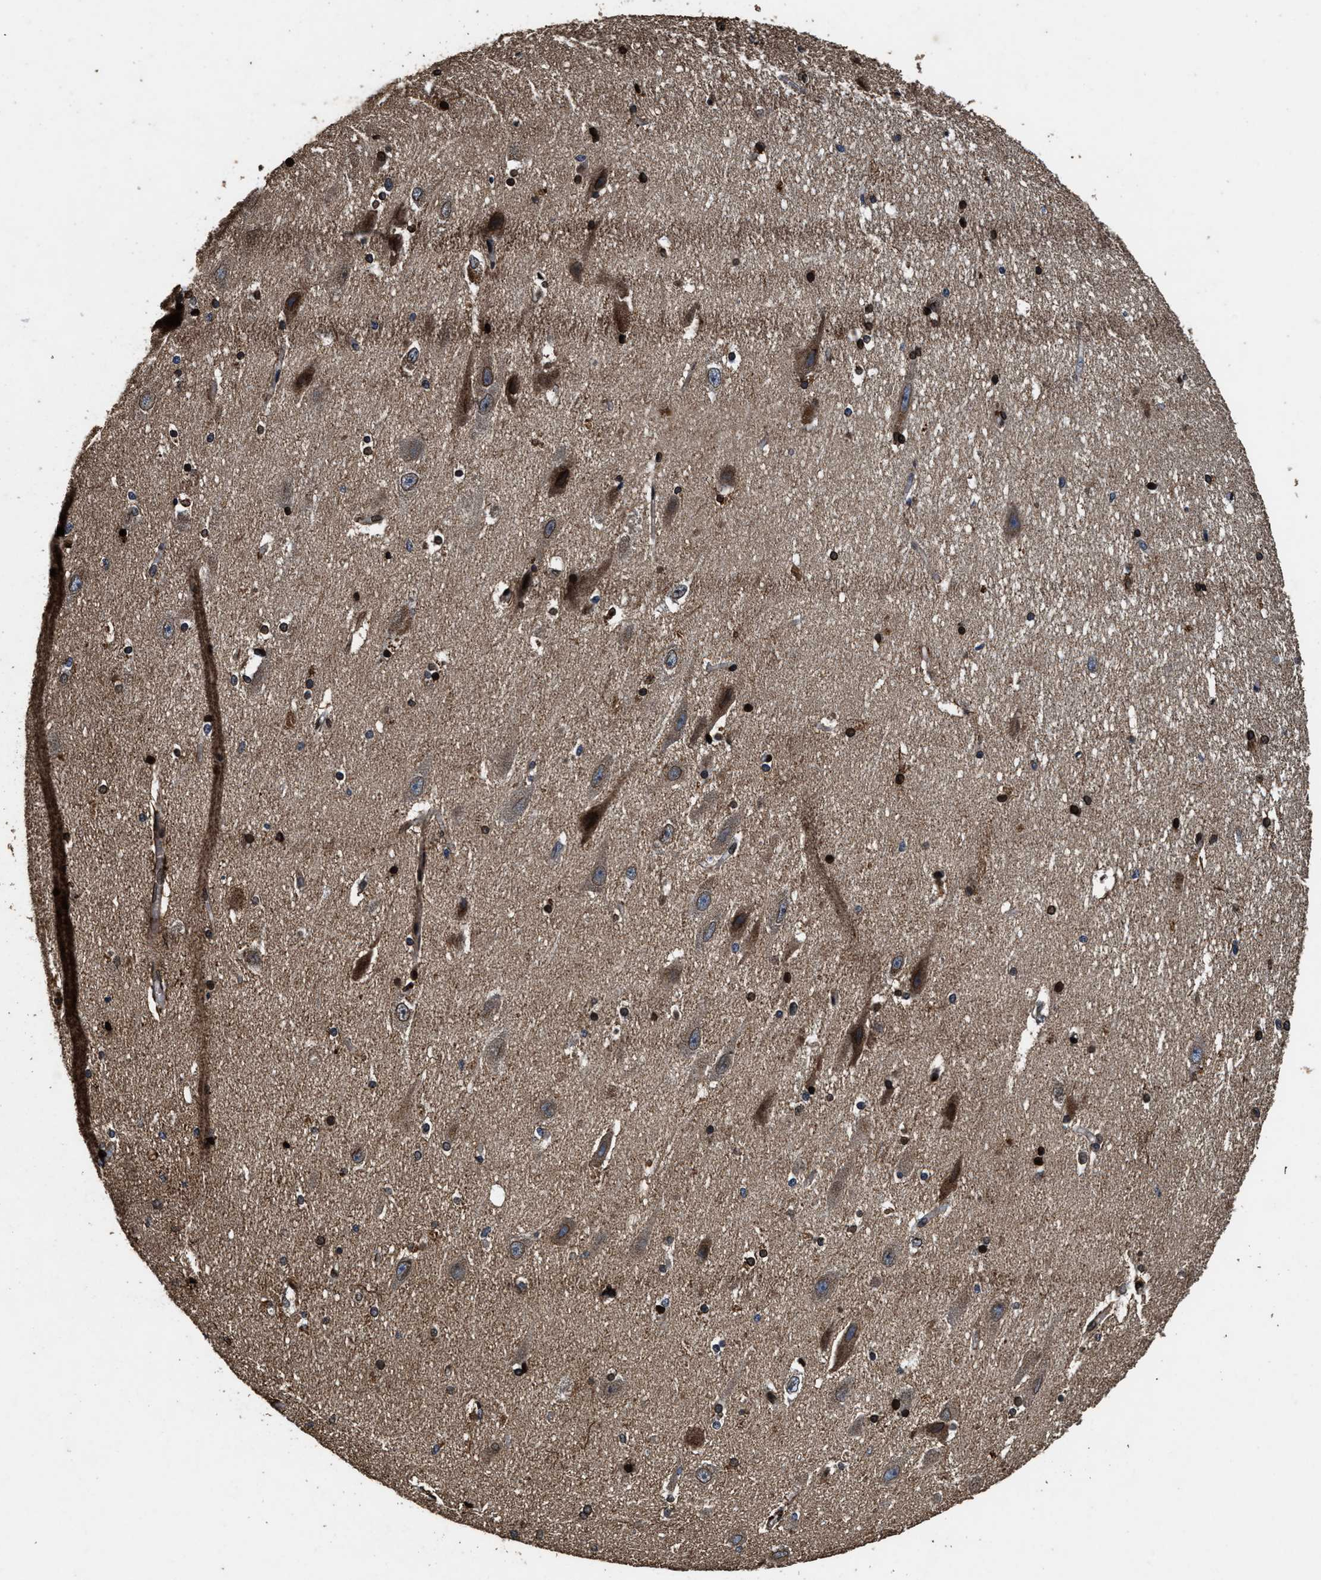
{"staining": {"intensity": "strong", "quantity": "25%-75%", "location": "cytoplasmic/membranous,nuclear"}, "tissue": "hippocampus", "cell_type": "Glial cells", "image_type": "normal", "snomed": [{"axis": "morphology", "description": "Normal tissue, NOS"}, {"axis": "topography", "description": "Hippocampus"}], "caption": "Immunohistochemical staining of normal human hippocampus exhibits 25%-75% levels of strong cytoplasmic/membranous,nuclear protein expression in approximately 25%-75% of glial cells. (DAB = brown stain, brightfield microscopy at high magnification).", "gene": "ACCS", "patient": {"sex": "female", "age": 19}}